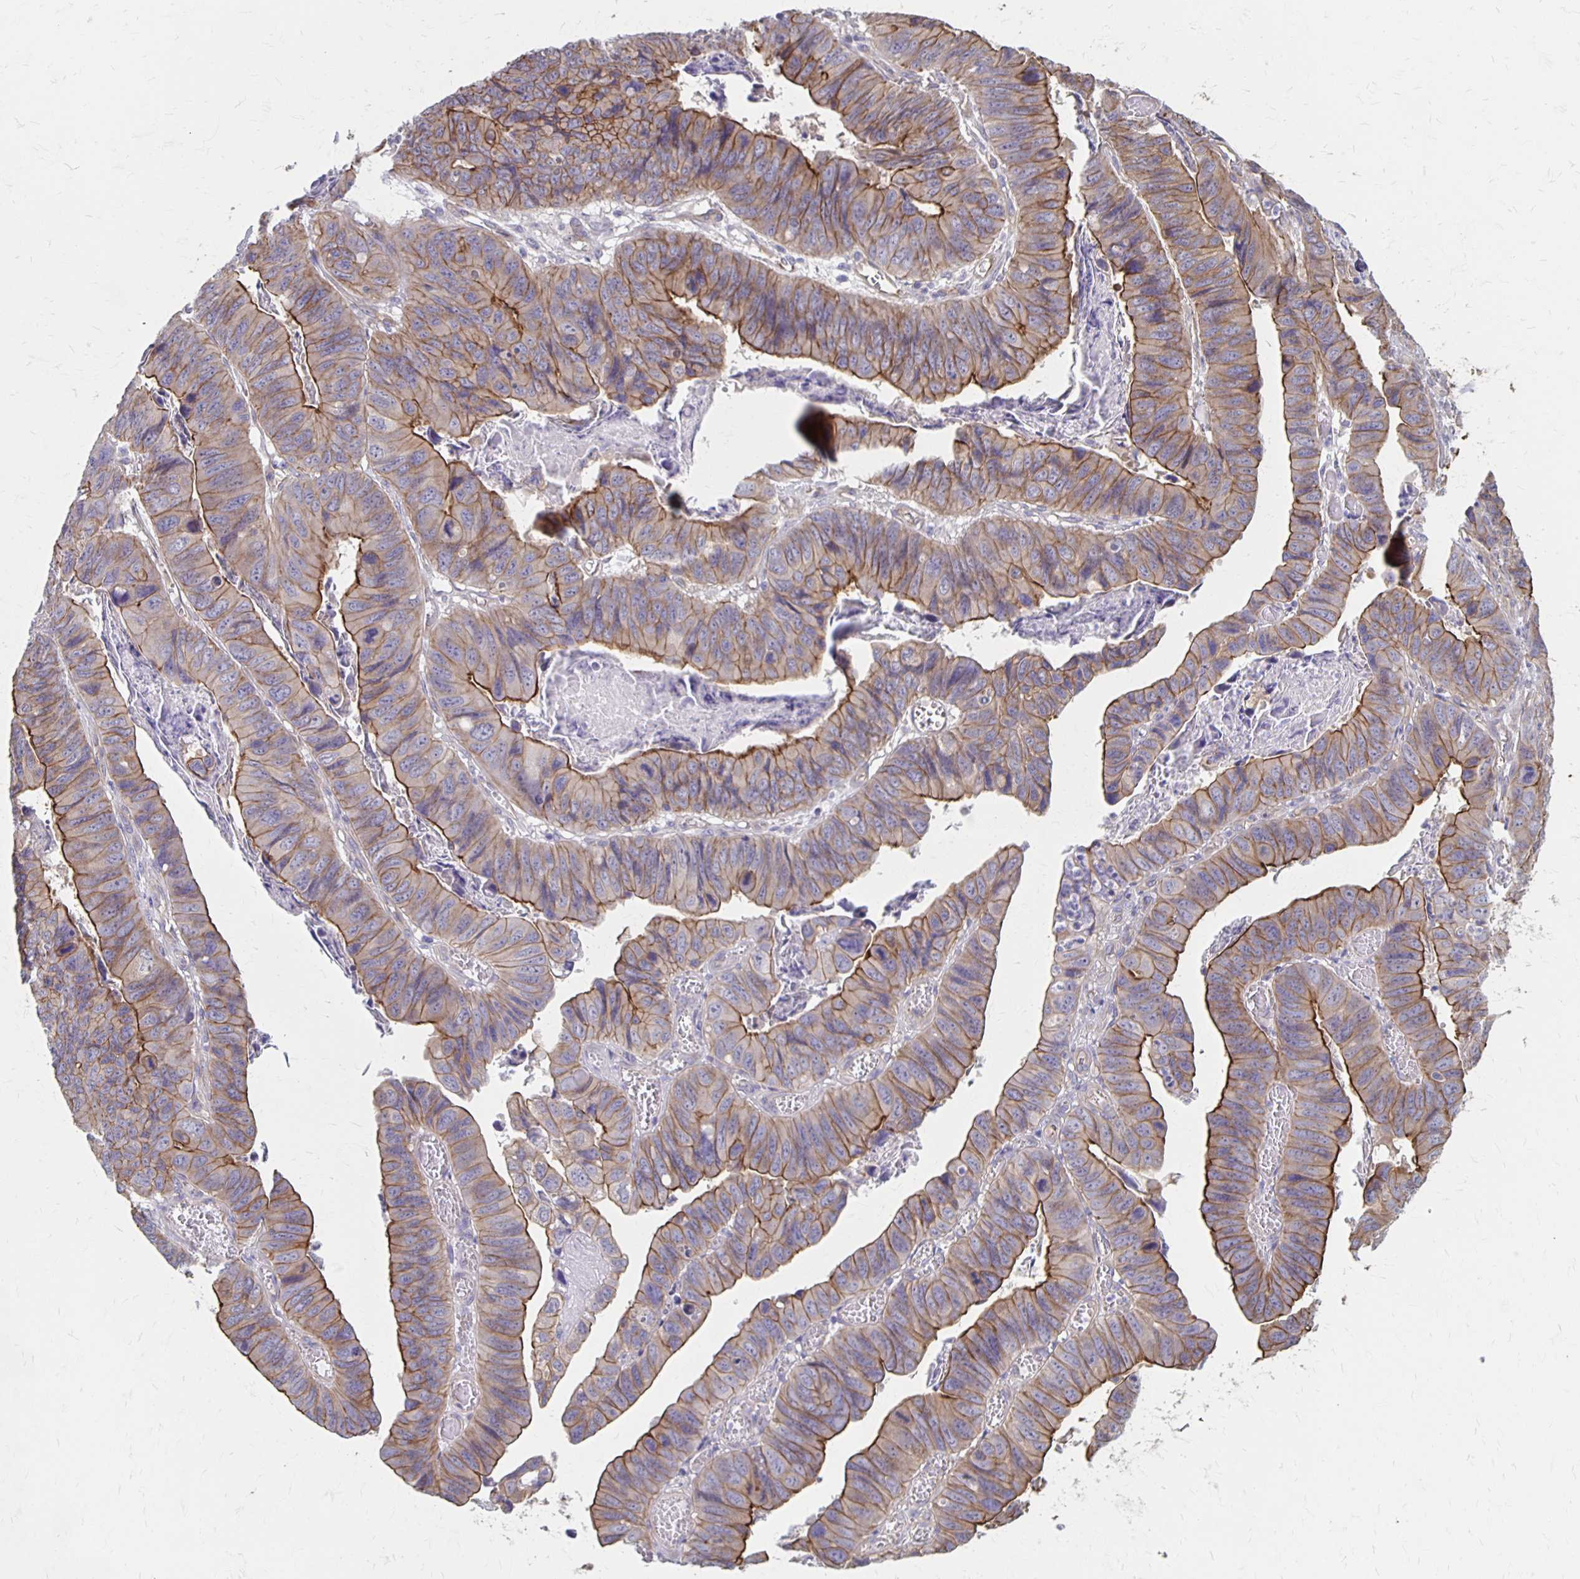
{"staining": {"intensity": "moderate", "quantity": "25%-75%", "location": "cytoplasmic/membranous"}, "tissue": "stomach cancer", "cell_type": "Tumor cells", "image_type": "cancer", "snomed": [{"axis": "morphology", "description": "Adenocarcinoma, NOS"}, {"axis": "topography", "description": "Stomach, lower"}], "caption": "Brown immunohistochemical staining in stomach cancer (adenocarcinoma) reveals moderate cytoplasmic/membranous positivity in about 25%-75% of tumor cells.", "gene": "PPP1R3E", "patient": {"sex": "male", "age": 77}}